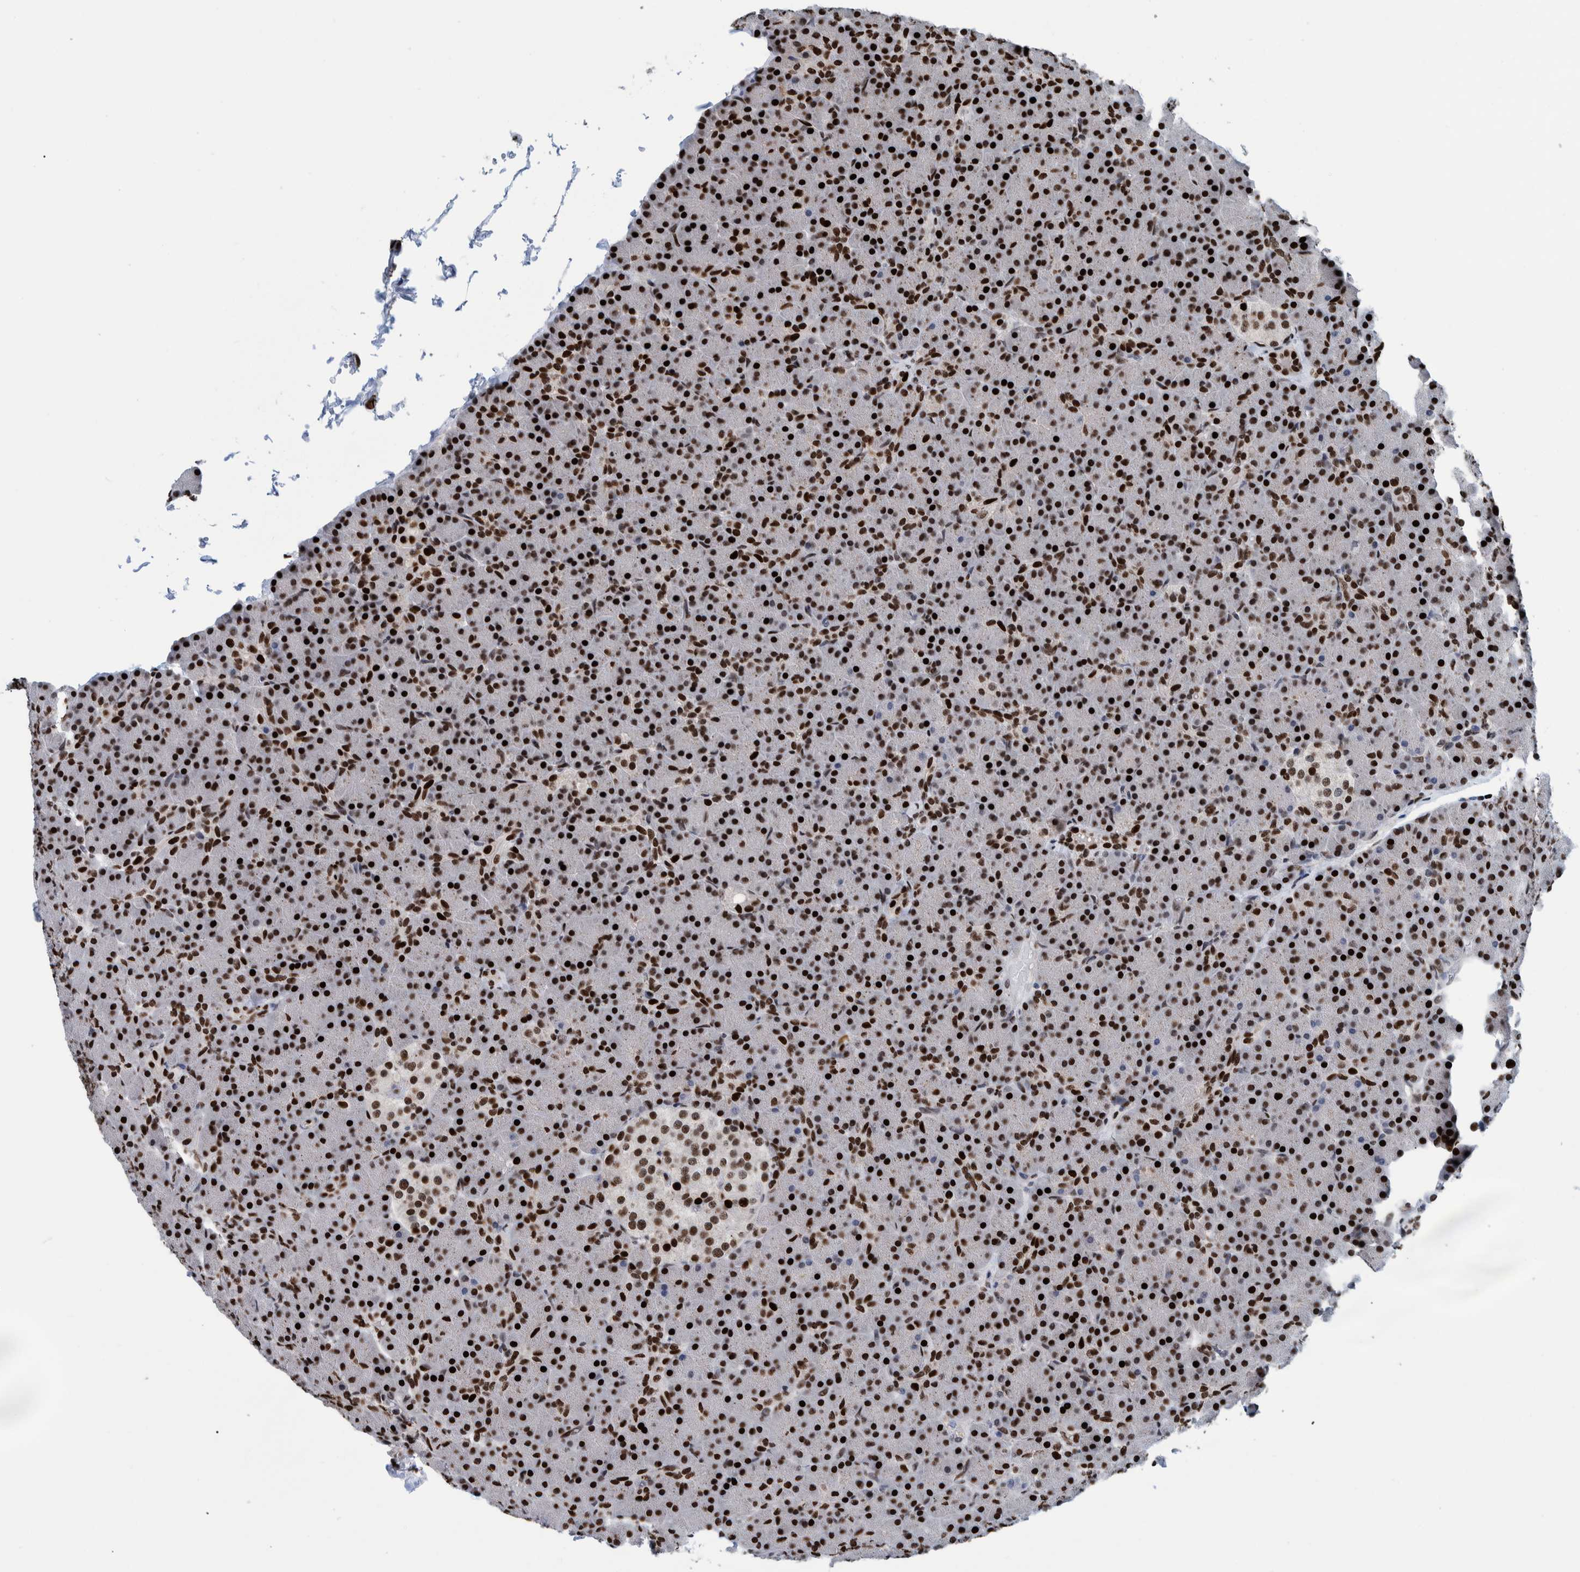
{"staining": {"intensity": "strong", "quantity": ">75%", "location": "nuclear"}, "tissue": "pancreas", "cell_type": "Exocrine glandular cells", "image_type": "normal", "snomed": [{"axis": "morphology", "description": "Normal tissue, NOS"}, {"axis": "topography", "description": "Pancreas"}], "caption": "Immunohistochemistry (DAB) staining of normal human pancreas reveals strong nuclear protein positivity in approximately >75% of exocrine glandular cells.", "gene": "HEATR9", "patient": {"sex": "female", "age": 43}}